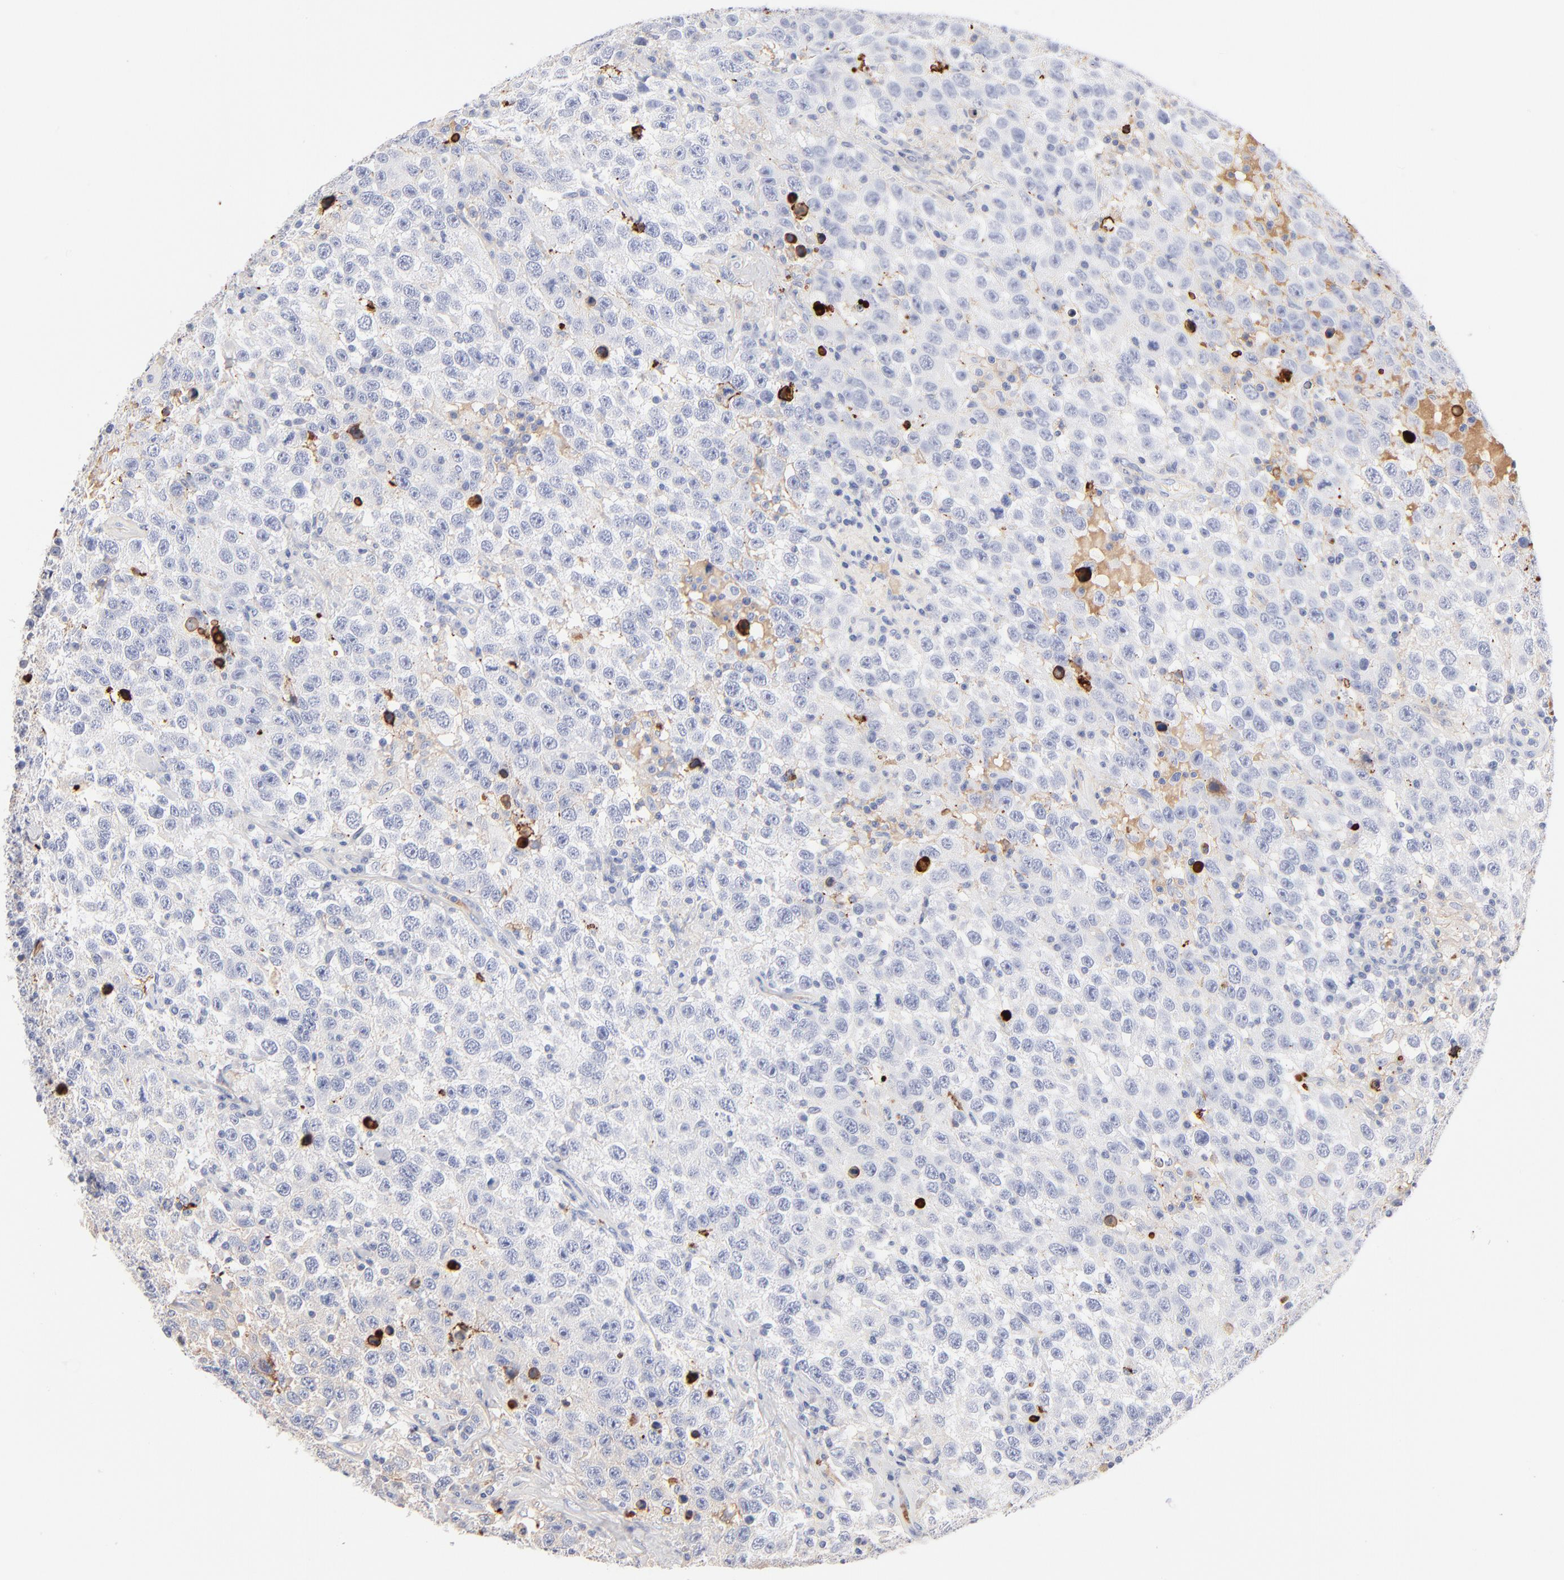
{"staining": {"intensity": "moderate", "quantity": "25%-75%", "location": "cytoplasmic/membranous"}, "tissue": "testis cancer", "cell_type": "Tumor cells", "image_type": "cancer", "snomed": [{"axis": "morphology", "description": "Seminoma, NOS"}, {"axis": "topography", "description": "Testis"}], "caption": "A high-resolution image shows immunohistochemistry staining of testis cancer (seminoma), which reveals moderate cytoplasmic/membranous expression in about 25%-75% of tumor cells.", "gene": "APOH", "patient": {"sex": "male", "age": 41}}